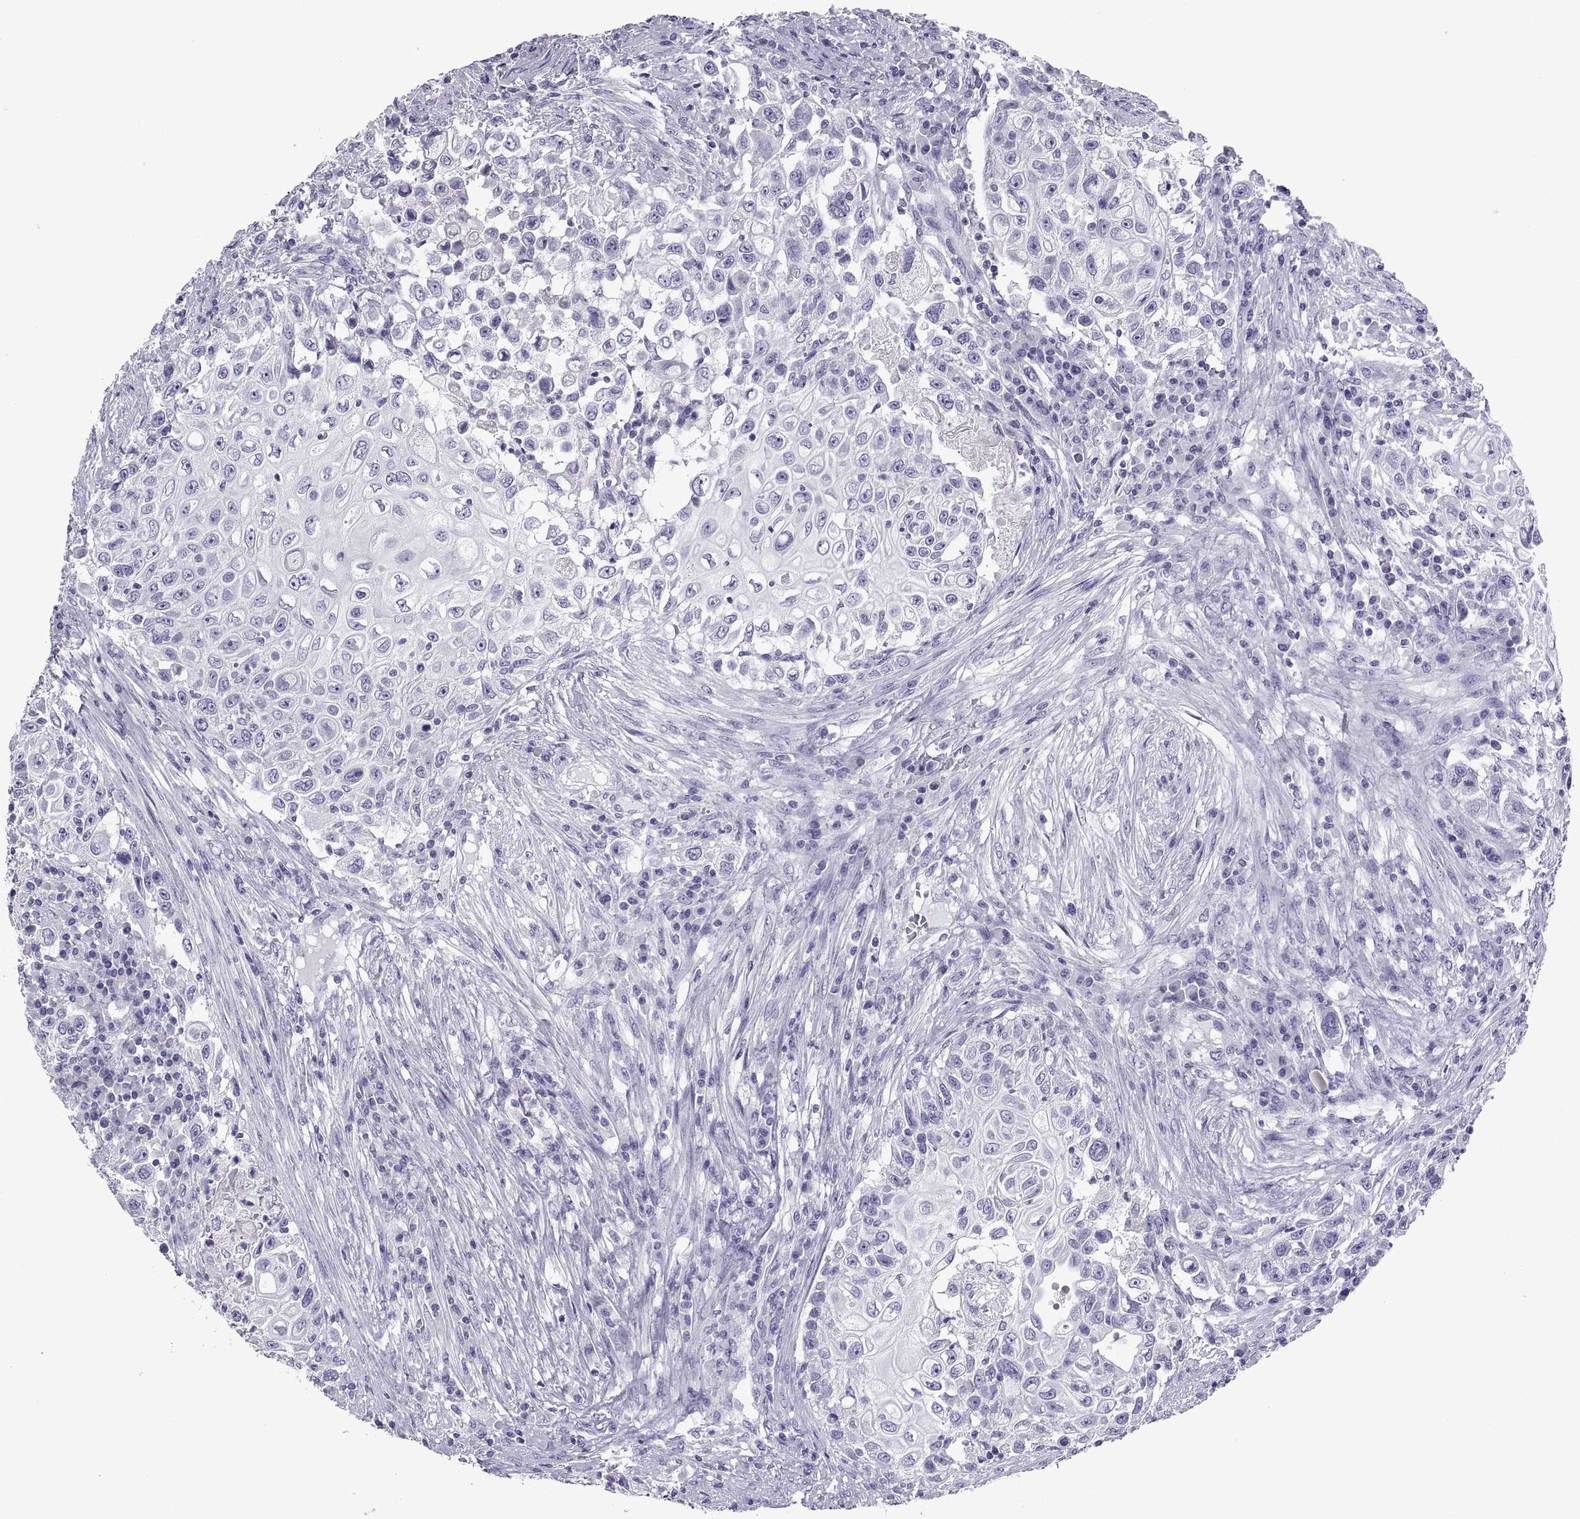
{"staining": {"intensity": "negative", "quantity": "none", "location": "none"}, "tissue": "urothelial cancer", "cell_type": "Tumor cells", "image_type": "cancer", "snomed": [{"axis": "morphology", "description": "Urothelial carcinoma, High grade"}, {"axis": "topography", "description": "Urinary bladder"}], "caption": "Human high-grade urothelial carcinoma stained for a protein using immunohistochemistry (IHC) reveals no expression in tumor cells.", "gene": "RGS20", "patient": {"sex": "female", "age": 56}}